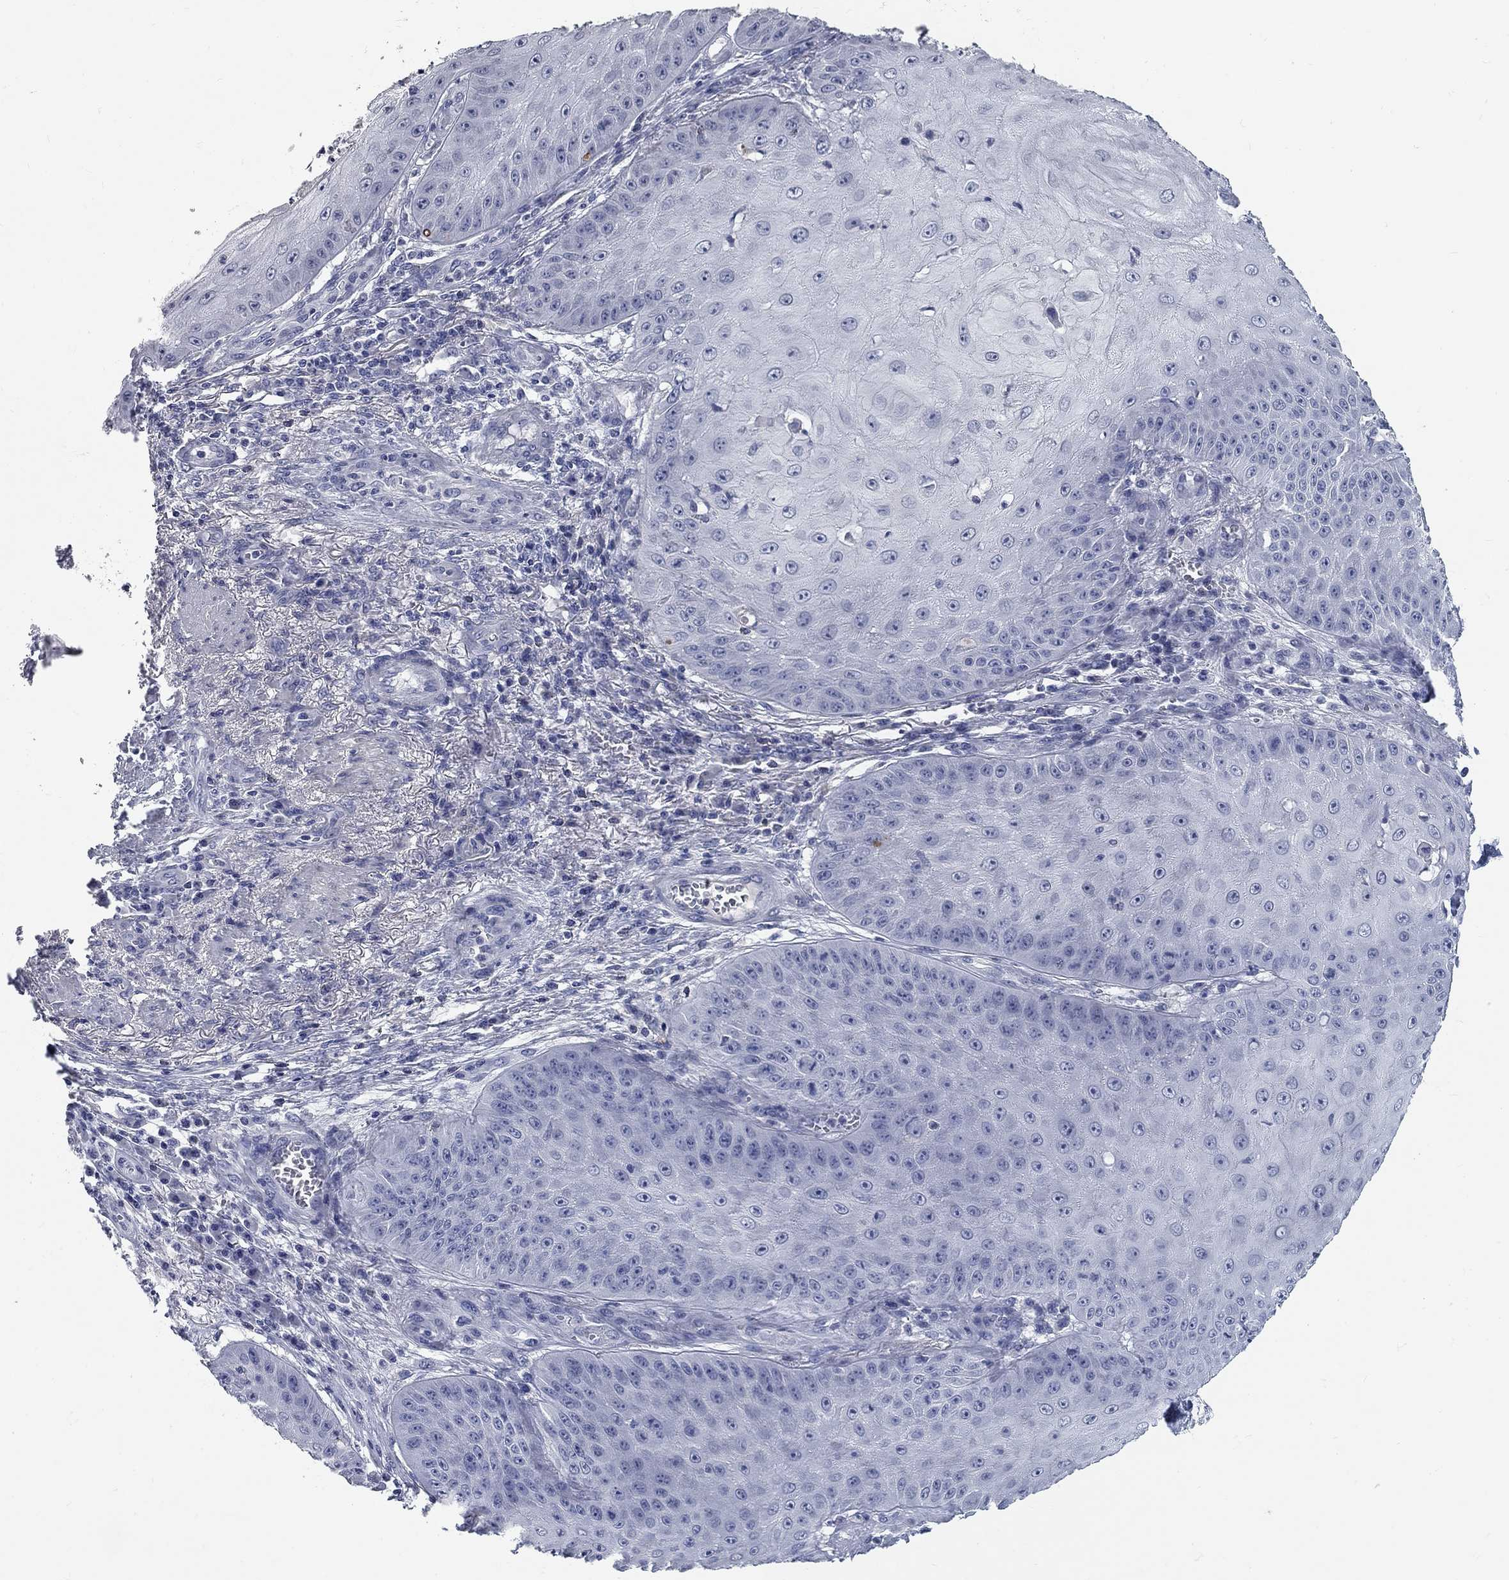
{"staining": {"intensity": "negative", "quantity": "none", "location": "none"}, "tissue": "skin cancer", "cell_type": "Tumor cells", "image_type": "cancer", "snomed": [{"axis": "morphology", "description": "Squamous cell carcinoma, NOS"}, {"axis": "topography", "description": "Skin"}], "caption": "High magnification brightfield microscopy of skin squamous cell carcinoma stained with DAB (3,3'-diaminobenzidine) (brown) and counterstained with hematoxylin (blue): tumor cells show no significant expression.", "gene": "SYT12", "patient": {"sex": "male", "age": 70}}